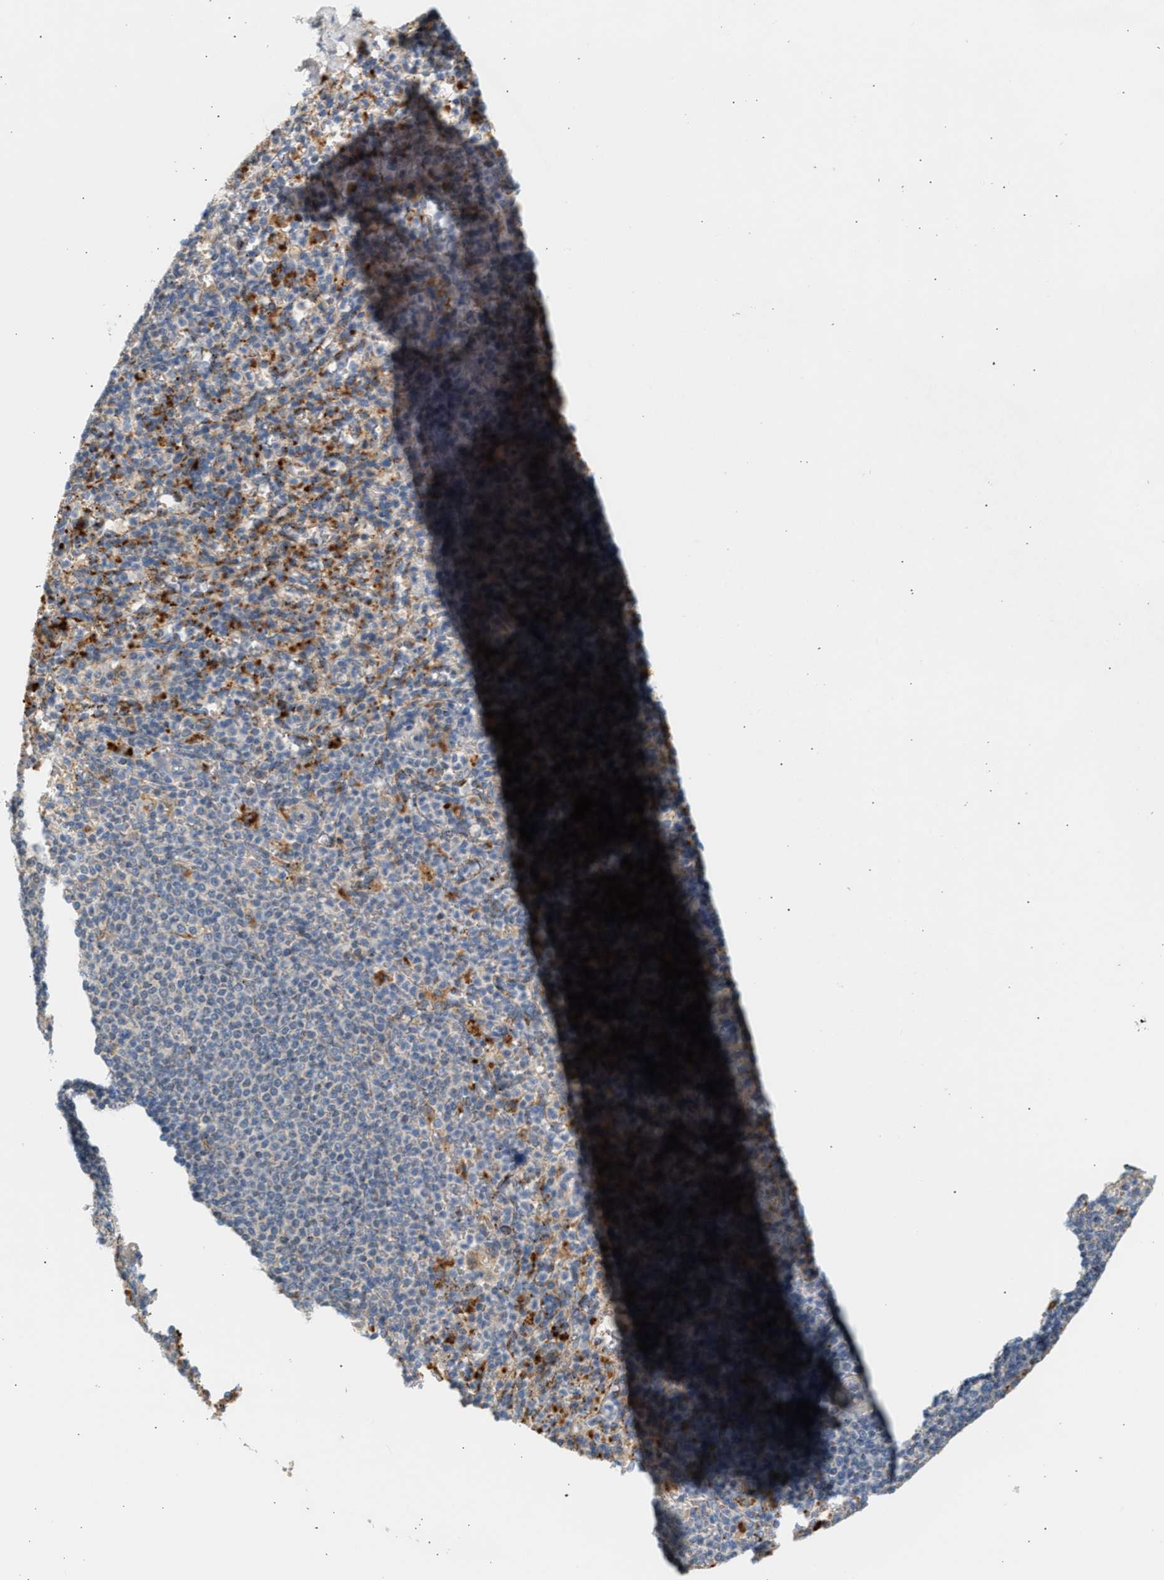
{"staining": {"intensity": "moderate", "quantity": "<25%", "location": "cytoplasmic/membranous"}, "tissue": "spleen", "cell_type": "Cells in red pulp", "image_type": "normal", "snomed": [{"axis": "morphology", "description": "Normal tissue, NOS"}, {"axis": "topography", "description": "Spleen"}], "caption": "Immunohistochemical staining of benign spleen reveals <25% levels of moderate cytoplasmic/membranous protein expression in approximately <25% of cells in red pulp.", "gene": "ENTHD1", "patient": {"sex": "male", "age": 36}}